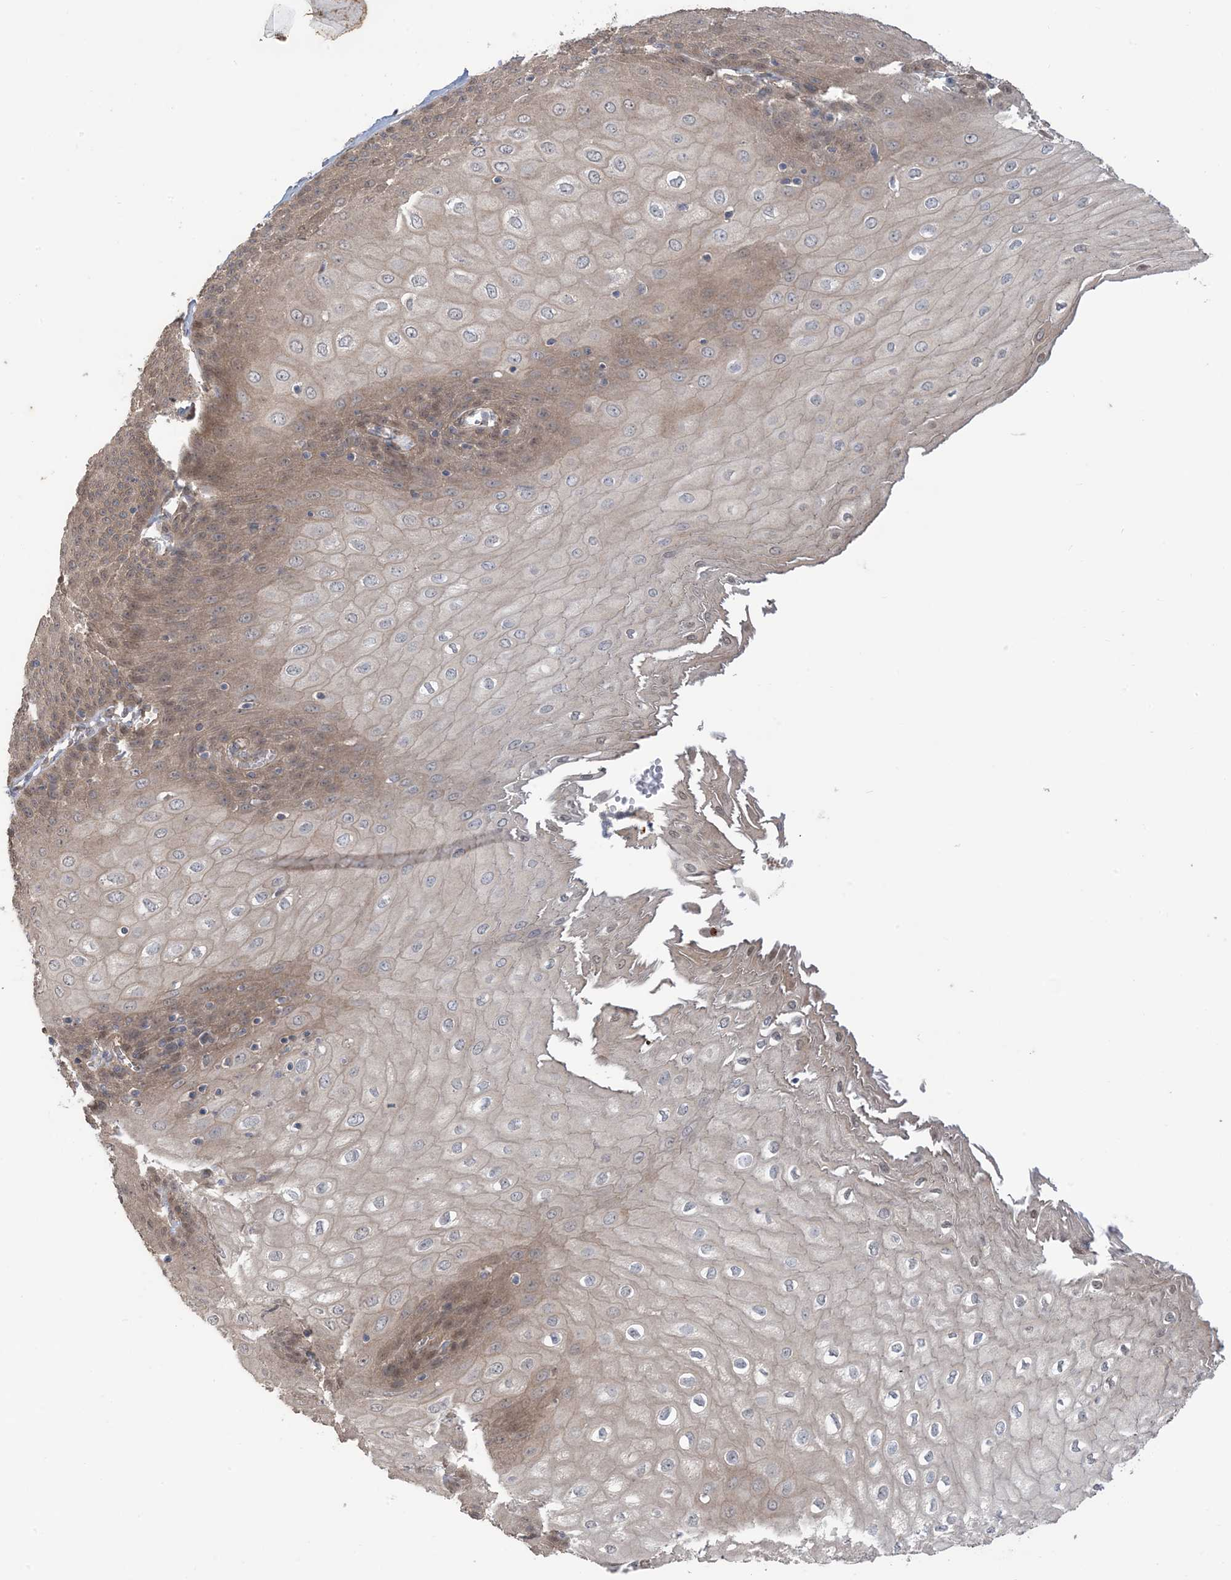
{"staining": {"intensity": "moderate", "quantity": ">75%", "location": "cytoplasmic/membranous"}, "tissue": "esophagus", "cell_type": "Squamous epithelial cells", "image_type": "normal", "snomed": [{"axis": "morphology", "description": "Normal tissue, NOS"}, {"axis": "topography", "description": "Esophagus"}], "caption": "A medium amount of moderate cytoplasmic/membranous expression is appreciated in about >75% of squamous epithelial cells in benign esophagus.", "gene": "CCNY", "patient": {"sex": "male", "age": 60}}